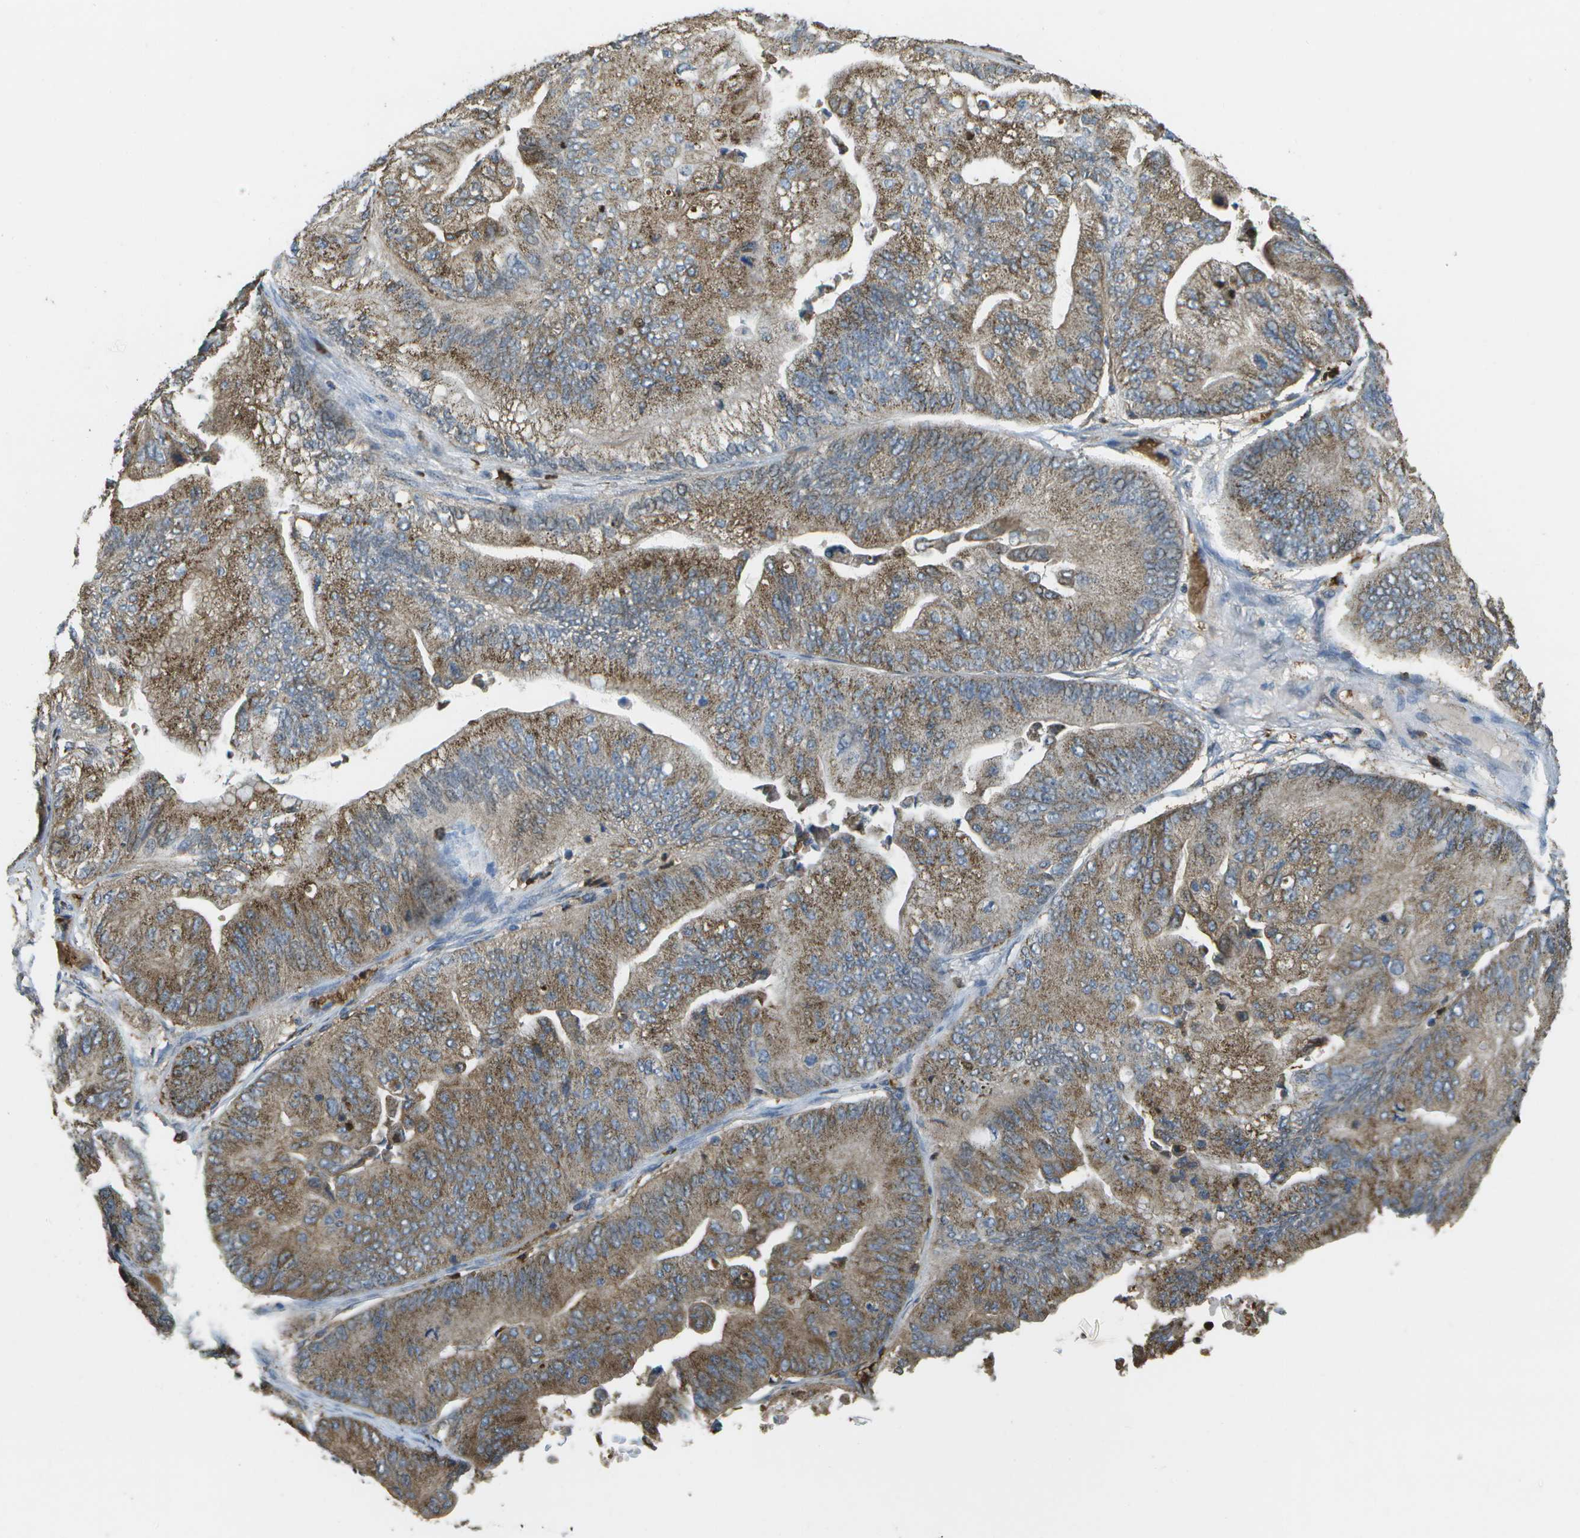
{"staining": {"intensity": "moderate", "quantity": ">75%", "location": "cytoplasmic/membranous"}, "tissue": "ovarian cancer", "cell_type": "Tumor cells", "image_type": "cancer", "snomed": [{"axis": "morphology", "description": "Cystadenocarcinoma, mucinous, NOS"}, {"axis": "topography", "description": "Ovary"}], "caption": "Immunohistochemistry micrograph of neoplastic tissue: human ovarian mucinous cystadenocarcinoma stained using immunohistochemistry shows medium levels of moderate protein expression localized specifically in the cytoplasmic/membranous of tumor cells, appearing as a cytoplasmic/membranous brown color.", "gene": "CACHD1", "patient": {"sex": "female", "age": 61}}